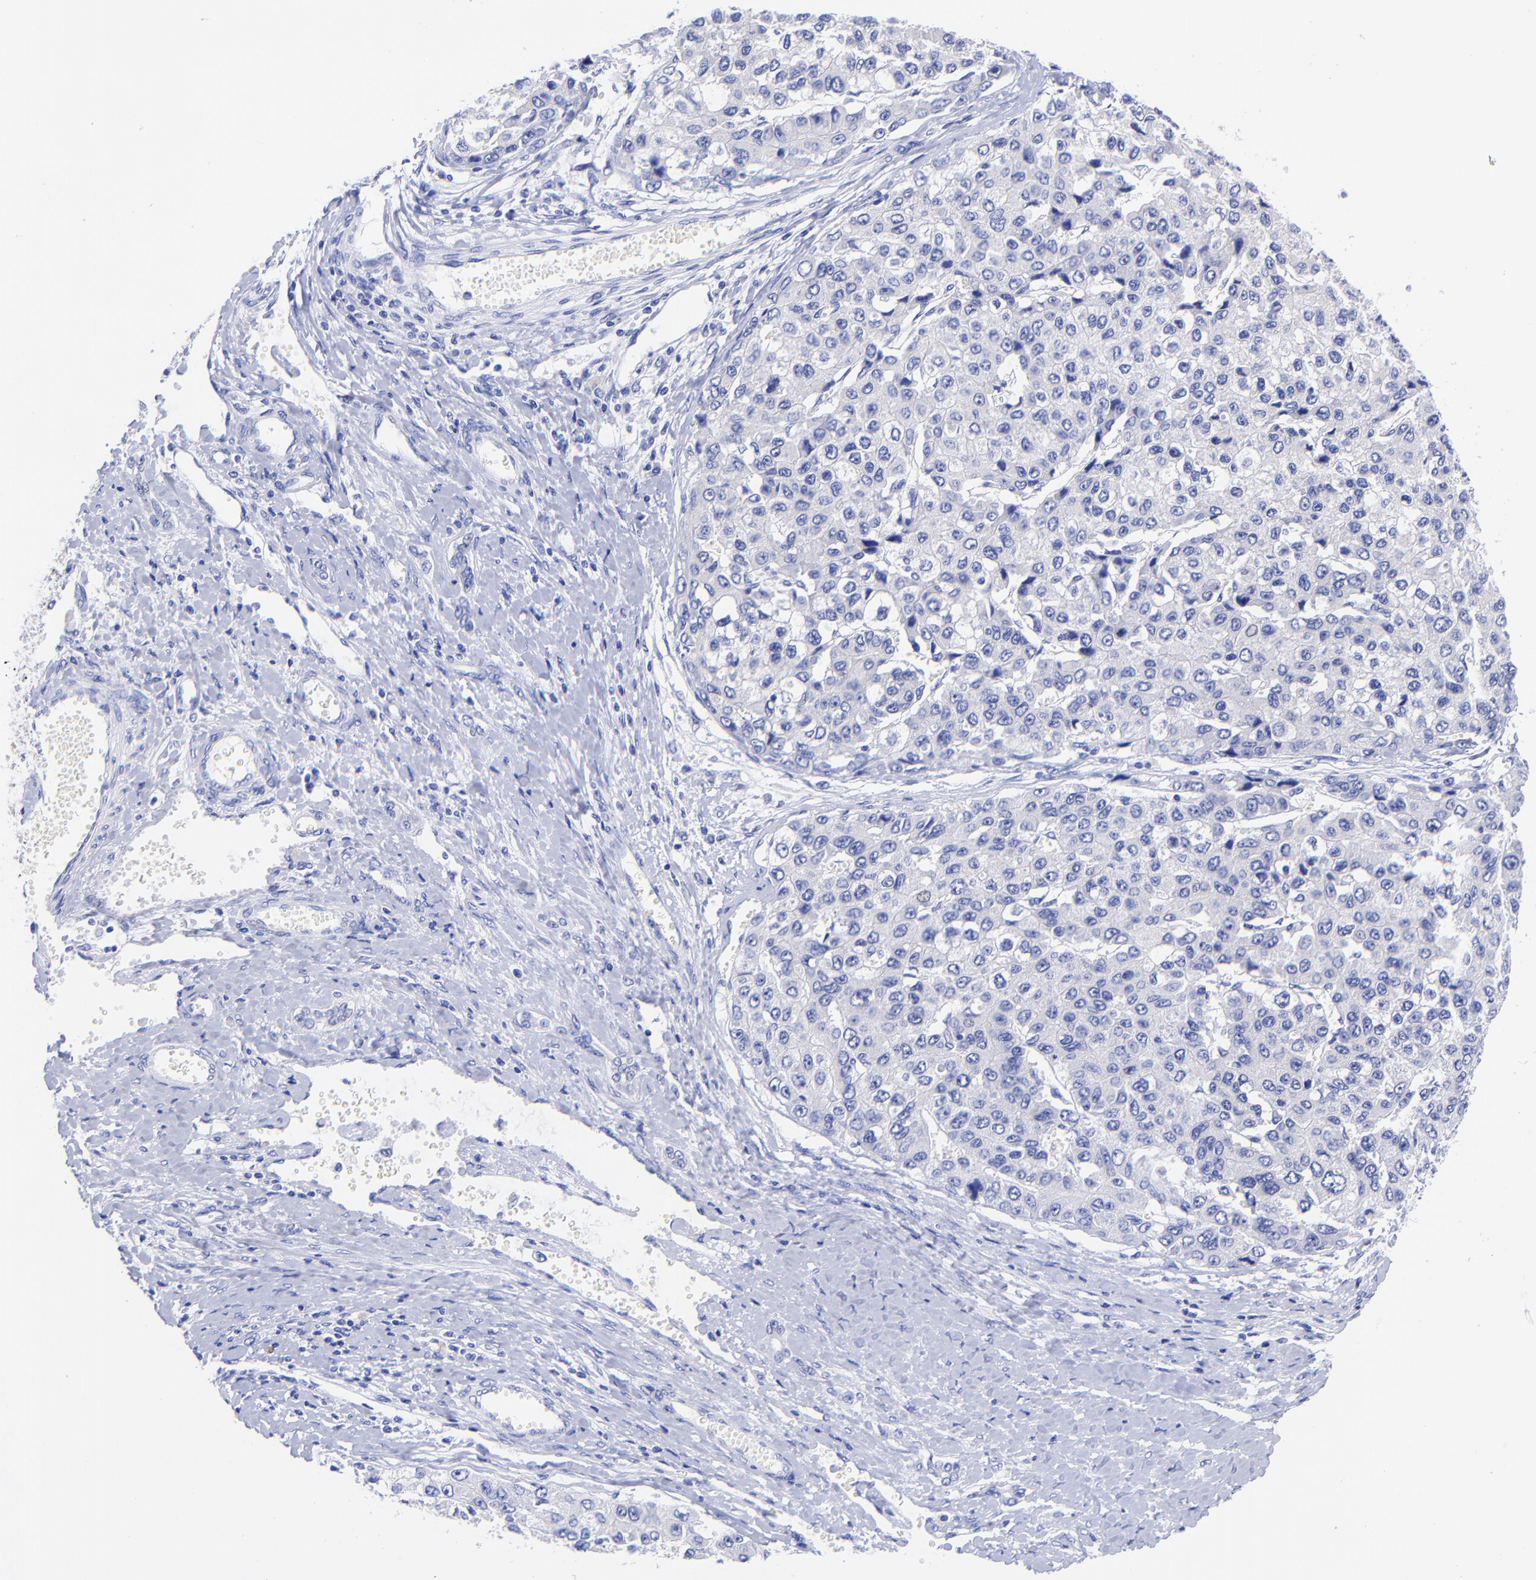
{"staining": {"intensity": "negative", "quantity": "none", "location": "none"}, "tissue": "liver cancer", "cell_type": "Tumor cells", "image_type": "cancer", "snomed": [{"axis": "morphology", "description": "Carcinoma, Hepatocellular, NOS"}, {"axis": "topography", "description": "Liver"}], "caption": "Tumor cells are negative for brown protein staining in liver cancer.", "gene": "GPHN", "patient": {"sex": "female", "age": 66}}